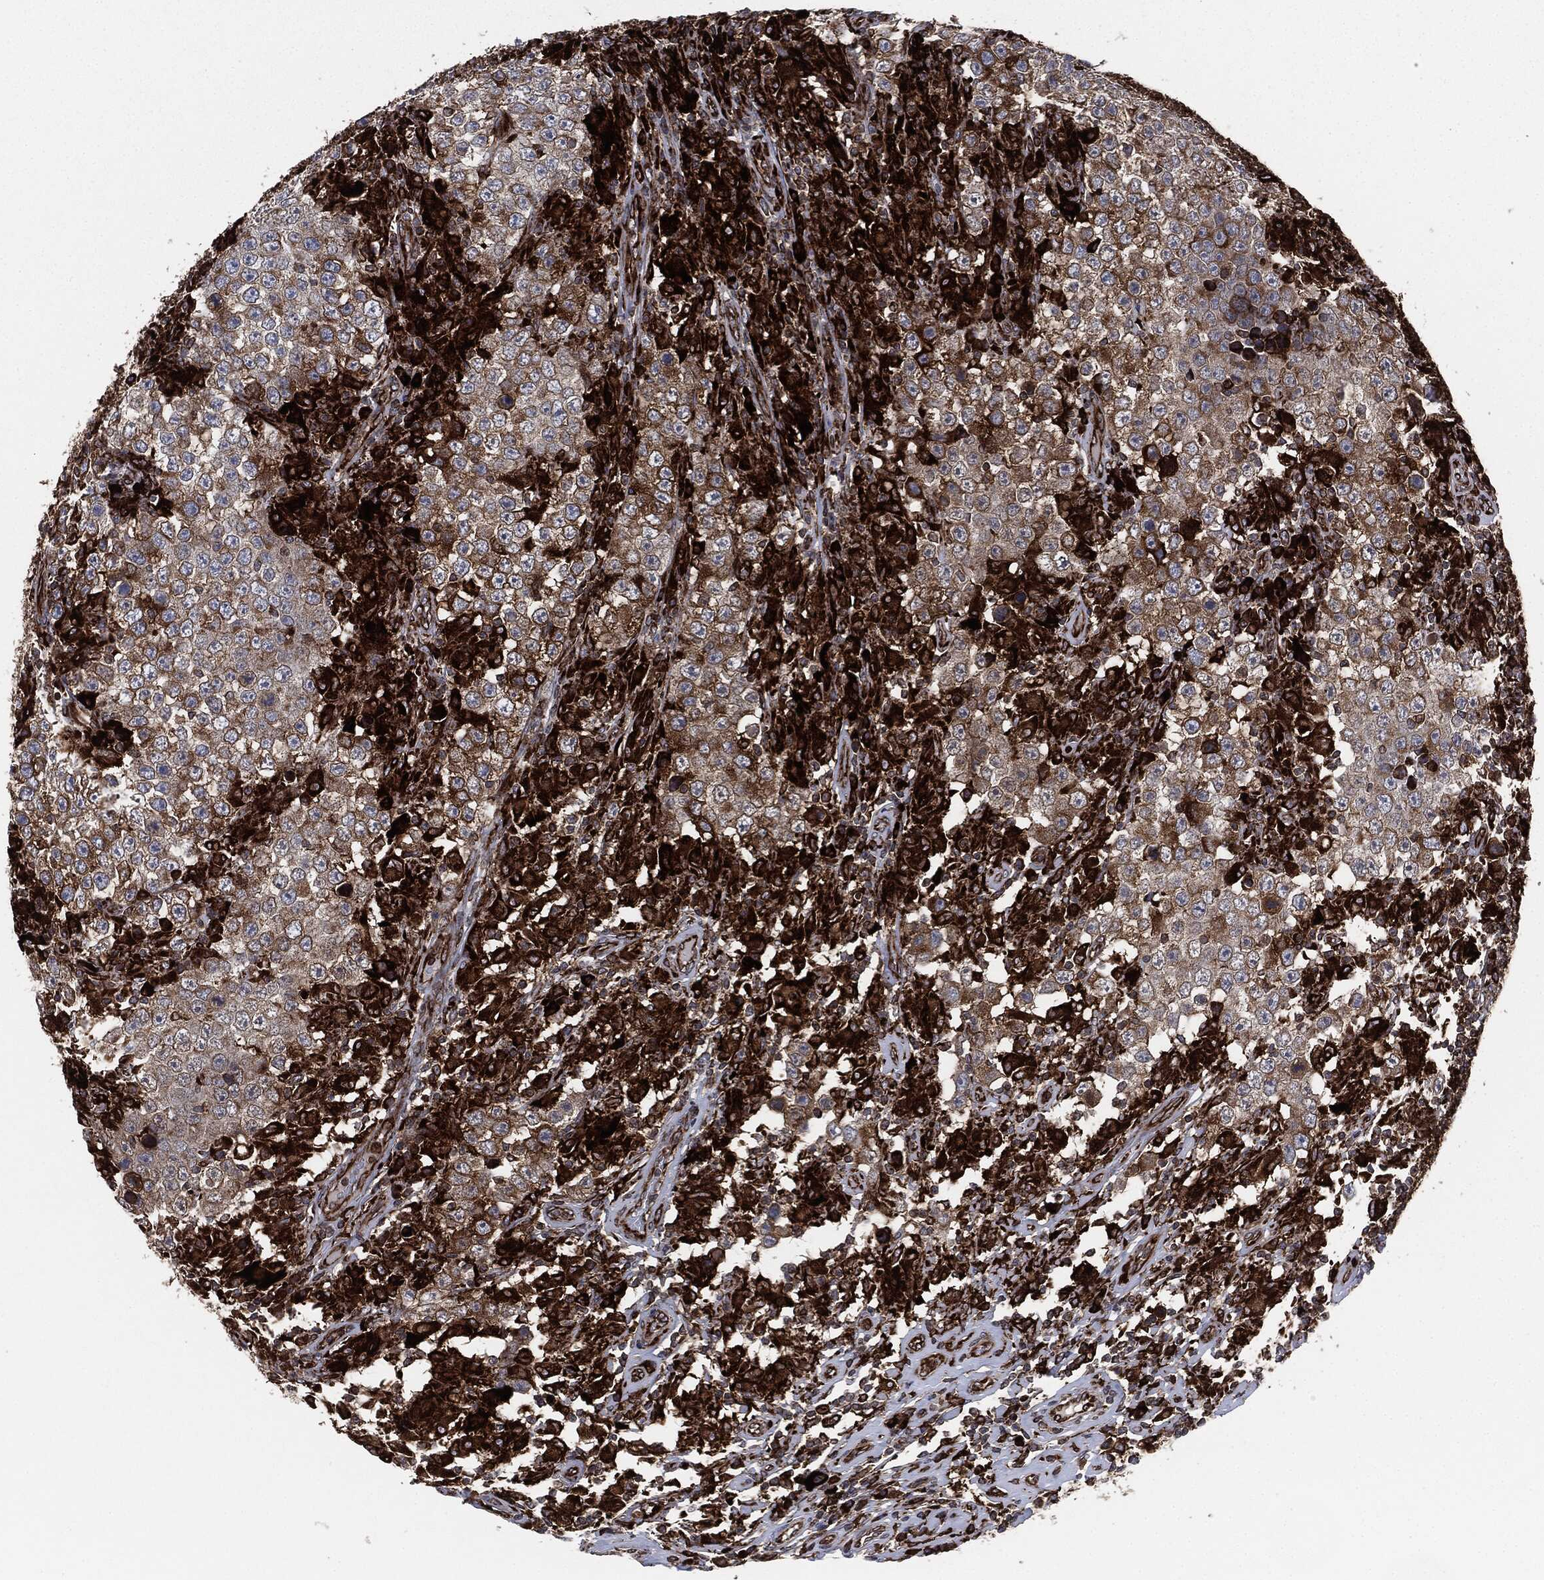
{"staining": {"intensity": "moderate", "quantity": ">75%", "location": "cytoplasmic/membranous"}, "tissue": "testis cancer", "cell_type": "Tumor cells", "image_type": "cancer", "snomed": [{"axis": "morphology", "description": "Seminoma, NOS"}, {"axis": "morphology", "description": "Carcinoma, Embryonal, NOS"}, {"axis": "topography", "description": "Testis"}], "caption": "Testis cancer tissue reveals moderate cytoplasmic/membranous staining in approximately >75% of tumor cells, visualized by immunohistochemistry.", "gene": "CALR", "patient": {"sex": "male", "age": 41}}